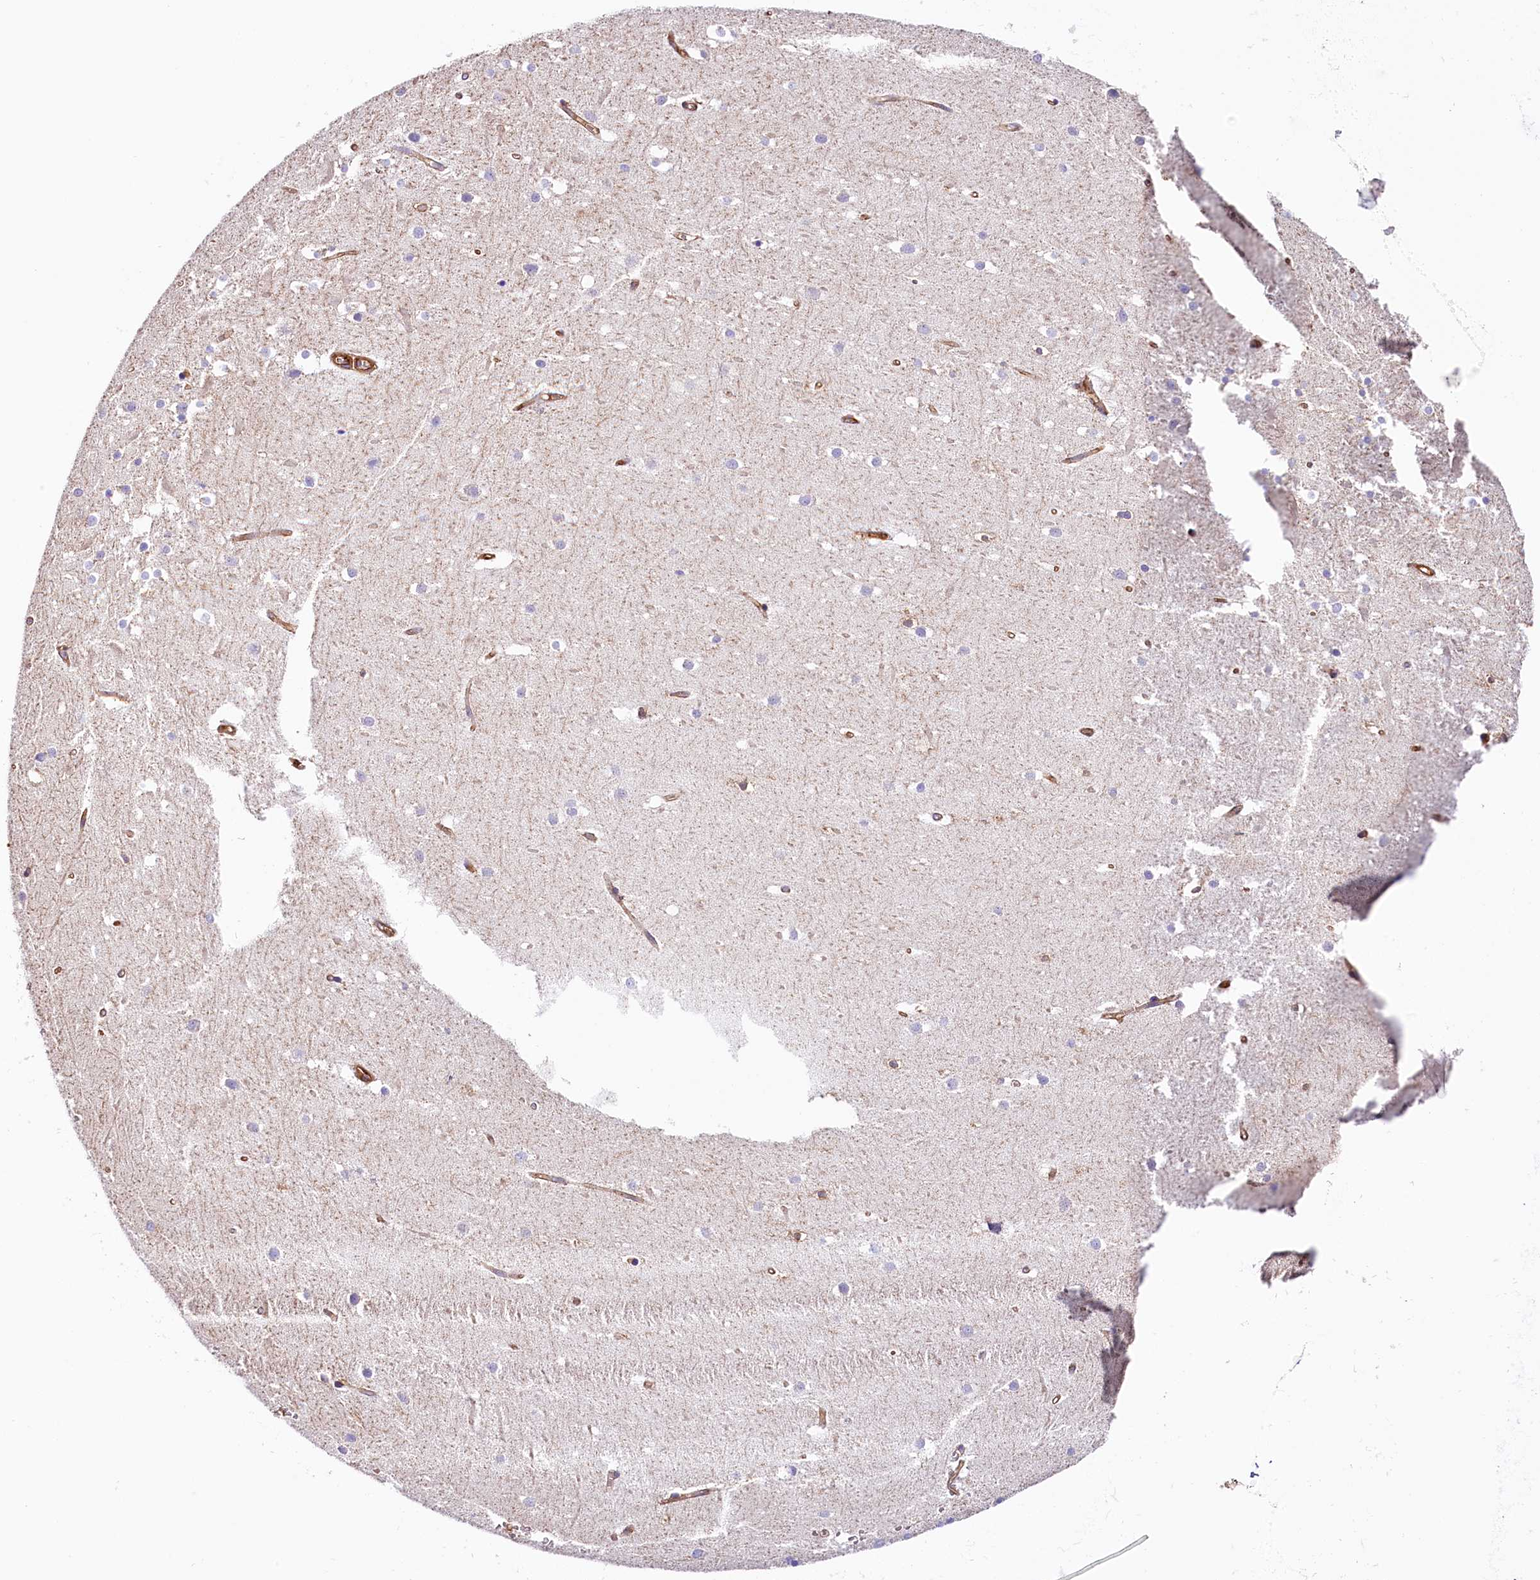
{"staining": {"intensity": "negative", "quantity": "none", "location": "none"}, "tissue": "cerebellum", "cell_type": "Cells in granular layer", "image_type": "normal", "snomed": [{"axis": "morphology", "description": "Normal tissue, NOS"}, {"axis": "topography", "description": "Cerebellum"}], "caption": "High power microscopy histopathology image of an immunohistochemistry (IHC) histopathology image of benign cerebellum, revealing no significant expression in cells in granular layer.", "gene": "ATP2B4", "patient": {"sex": "male", "age": 54}}